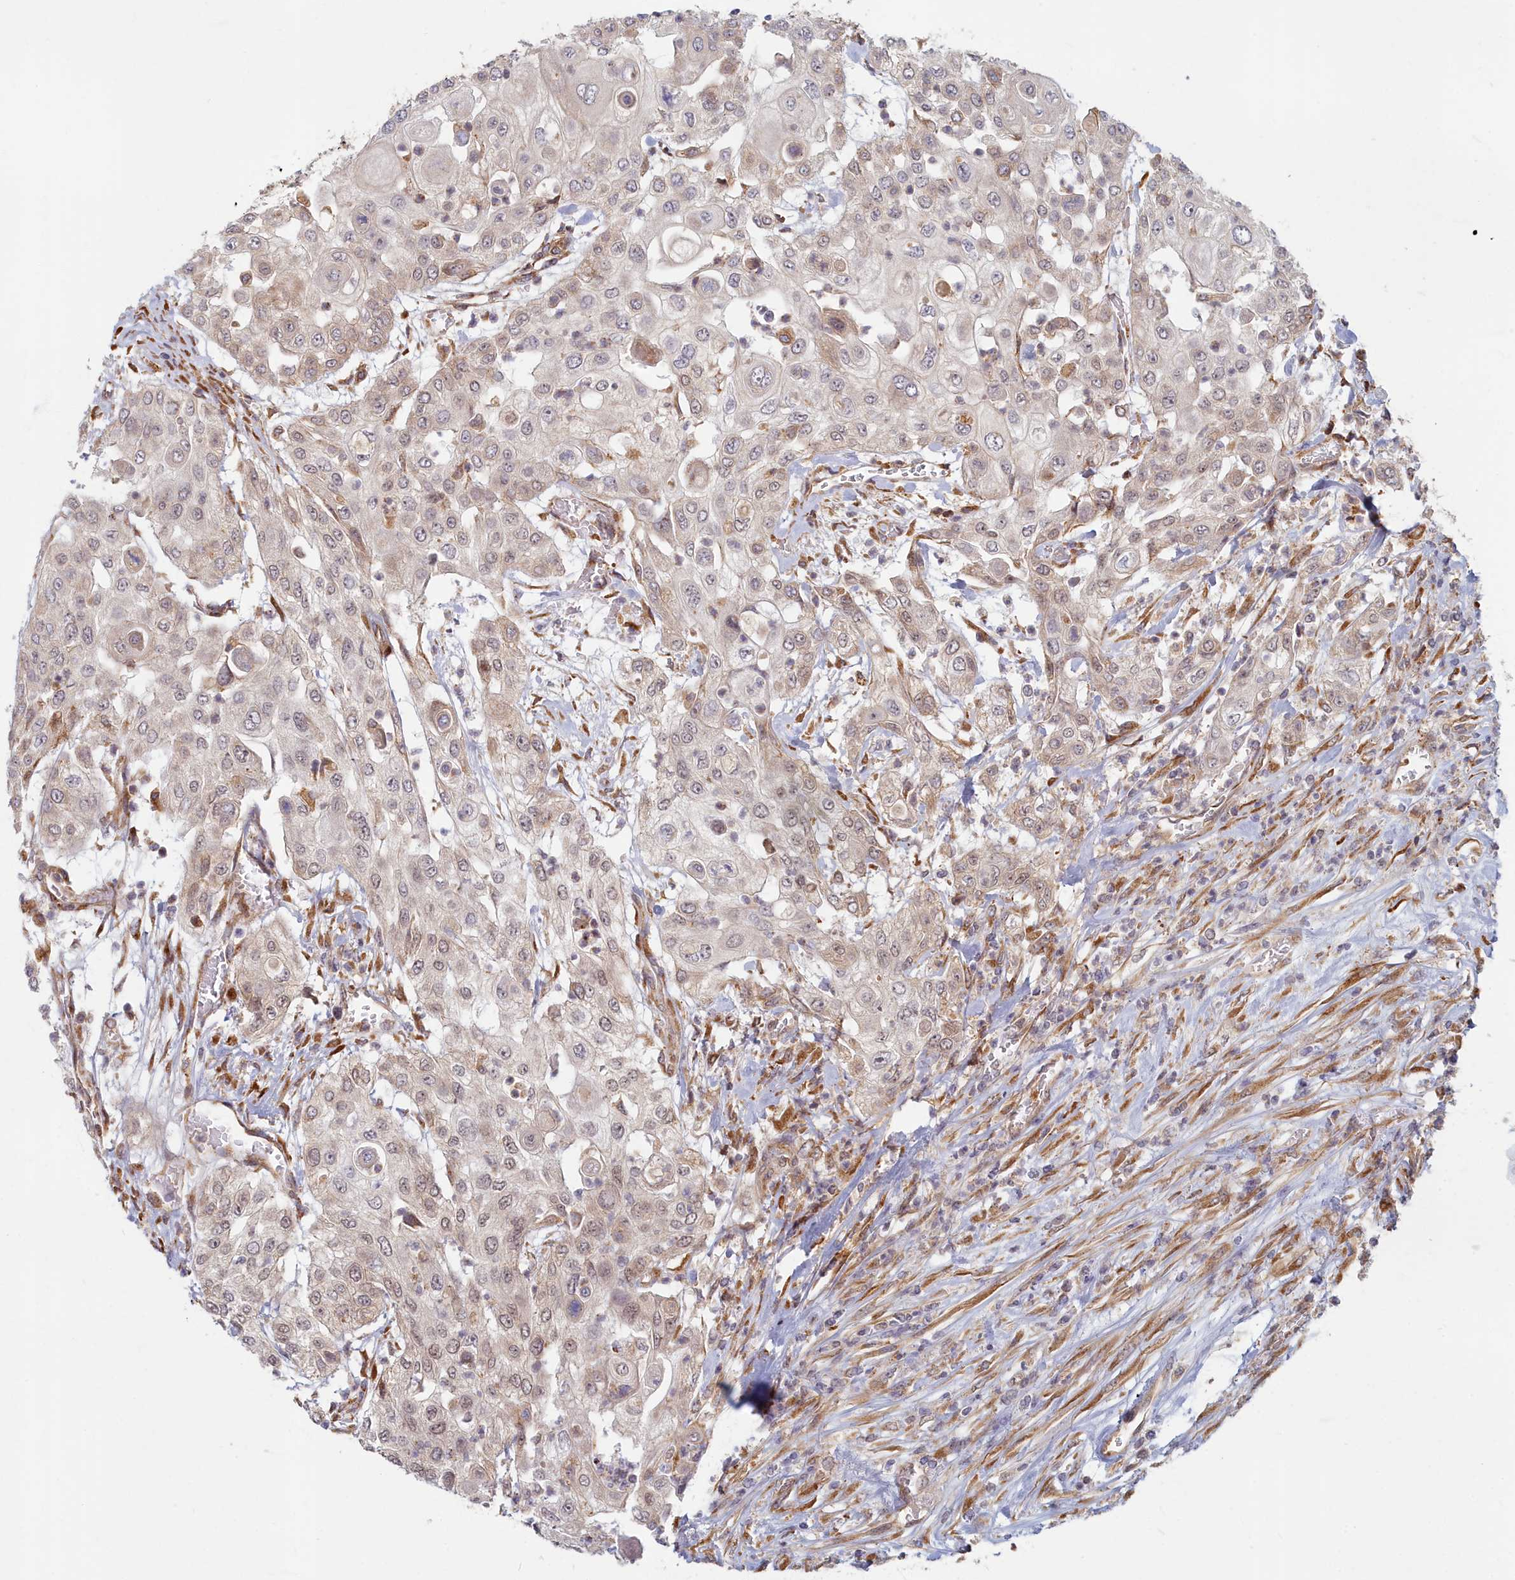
{"staining": {"intensity": "weak", "quantity": "<25%", "location": "nuclear"}, "tissue": "urothelial cancer", "cell_type": "Tumor cells", "image_type": "cancer", "snomed": [{"axis": "morphology", "description": "Urothelial carcinoma, High grade"}, {"axis": "topography", "description": "Urinary bladder"}], "caption": "Image shows no significant protein positivity in tumor cells of urothelial carcinoma (high-grade).", "gene": "MAK16", "patient": {"sex": "female", "age": 79}}